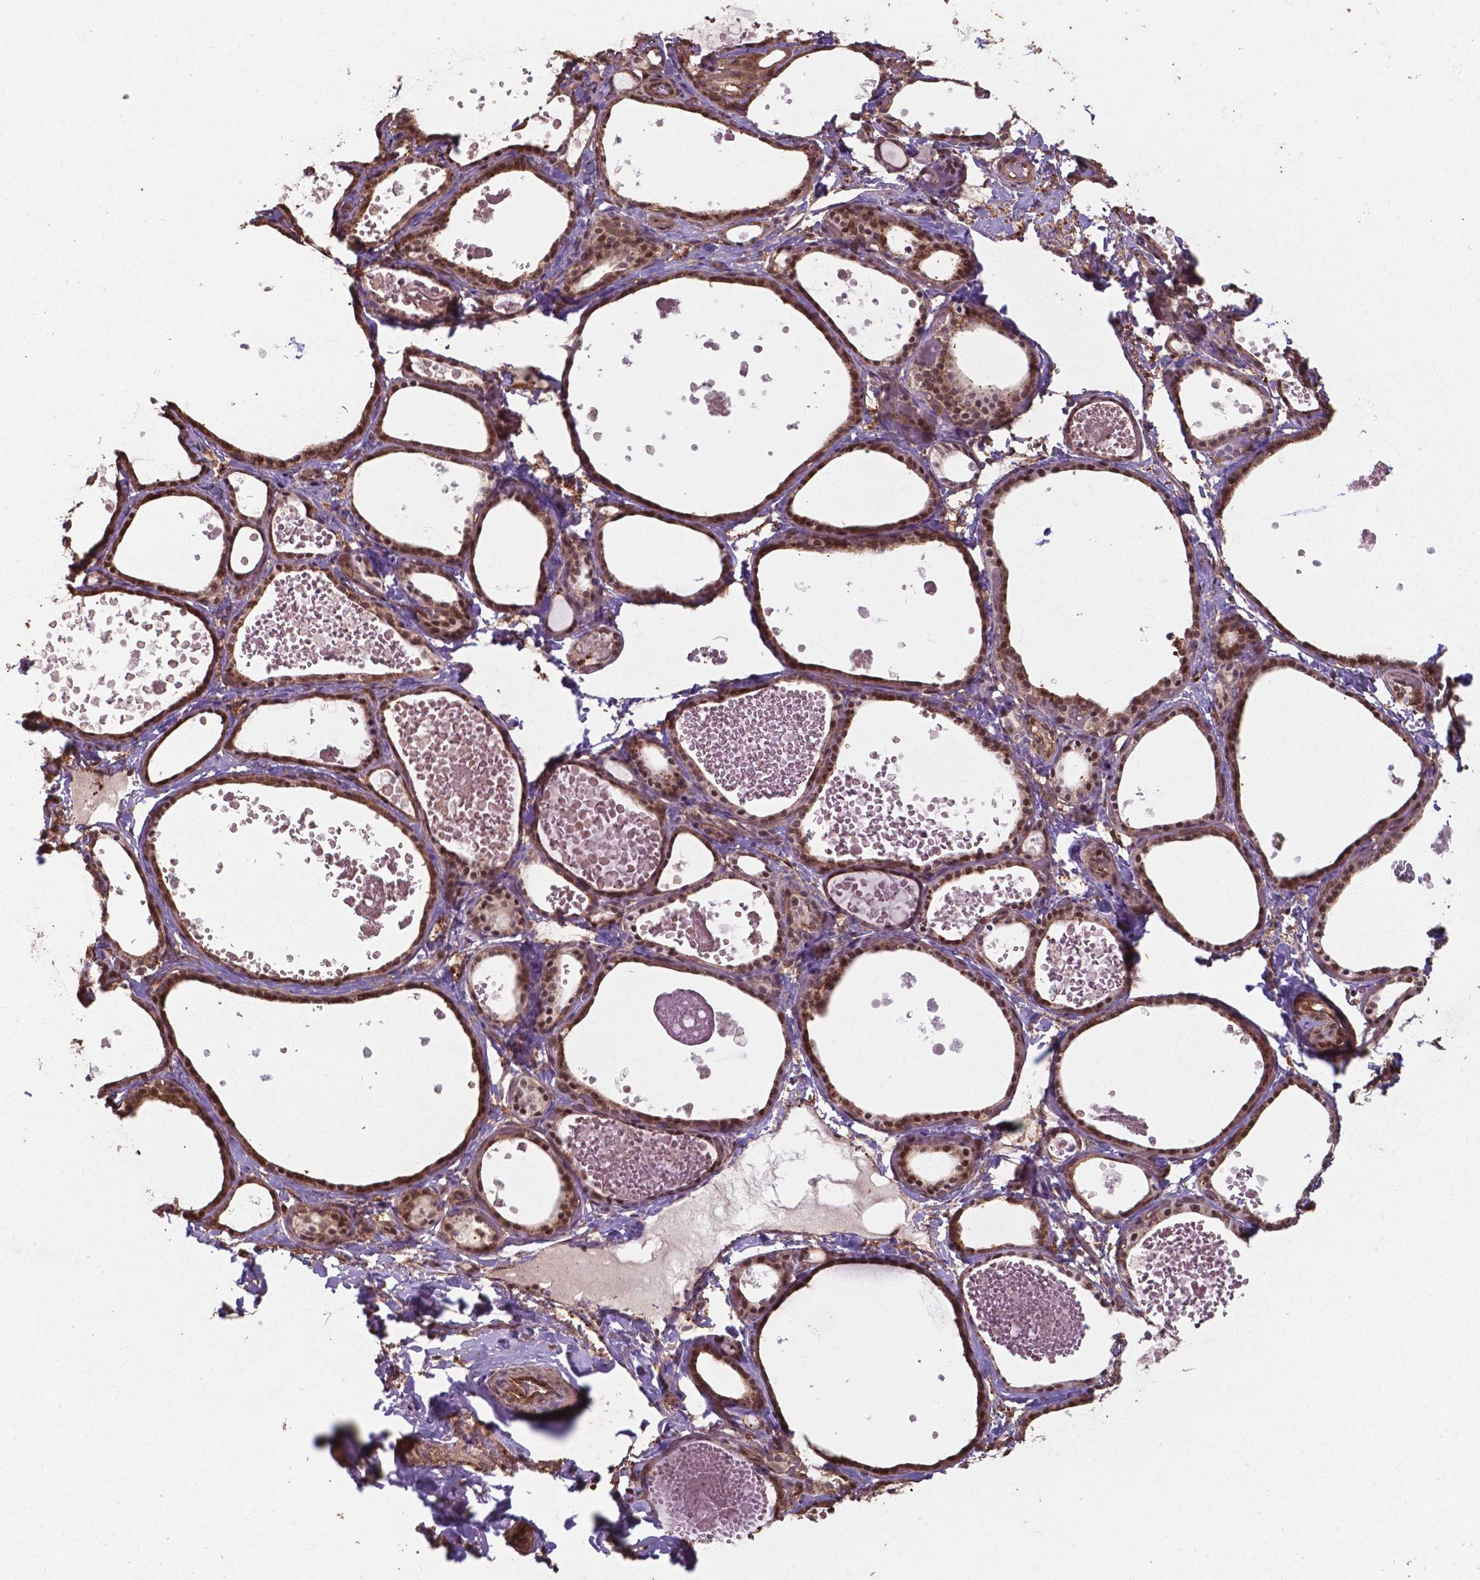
{"staining": {"intensity": "moderate", "quantity": ">75%", "location": "cytoplasmic/membranous,nuclear"}, "tissue": "thyroid gland", "cell_type": "Glandular cells", "image_type": "normal", "snomed": [{"axis": "morphology", "description": "Normal tissue, NOS"}, {"axis": "topography", "description": "Thyroid gland"}], "caption": "This is a micrograph of immunohistochemistry (IHC) staining of unremarkable thyroid gland, which shows moderate staining in the cytoplasmic/membranous,nuclear of glandular cells.", "gene": "CHP2", "patient": {"sex": "female", "age": 56}}